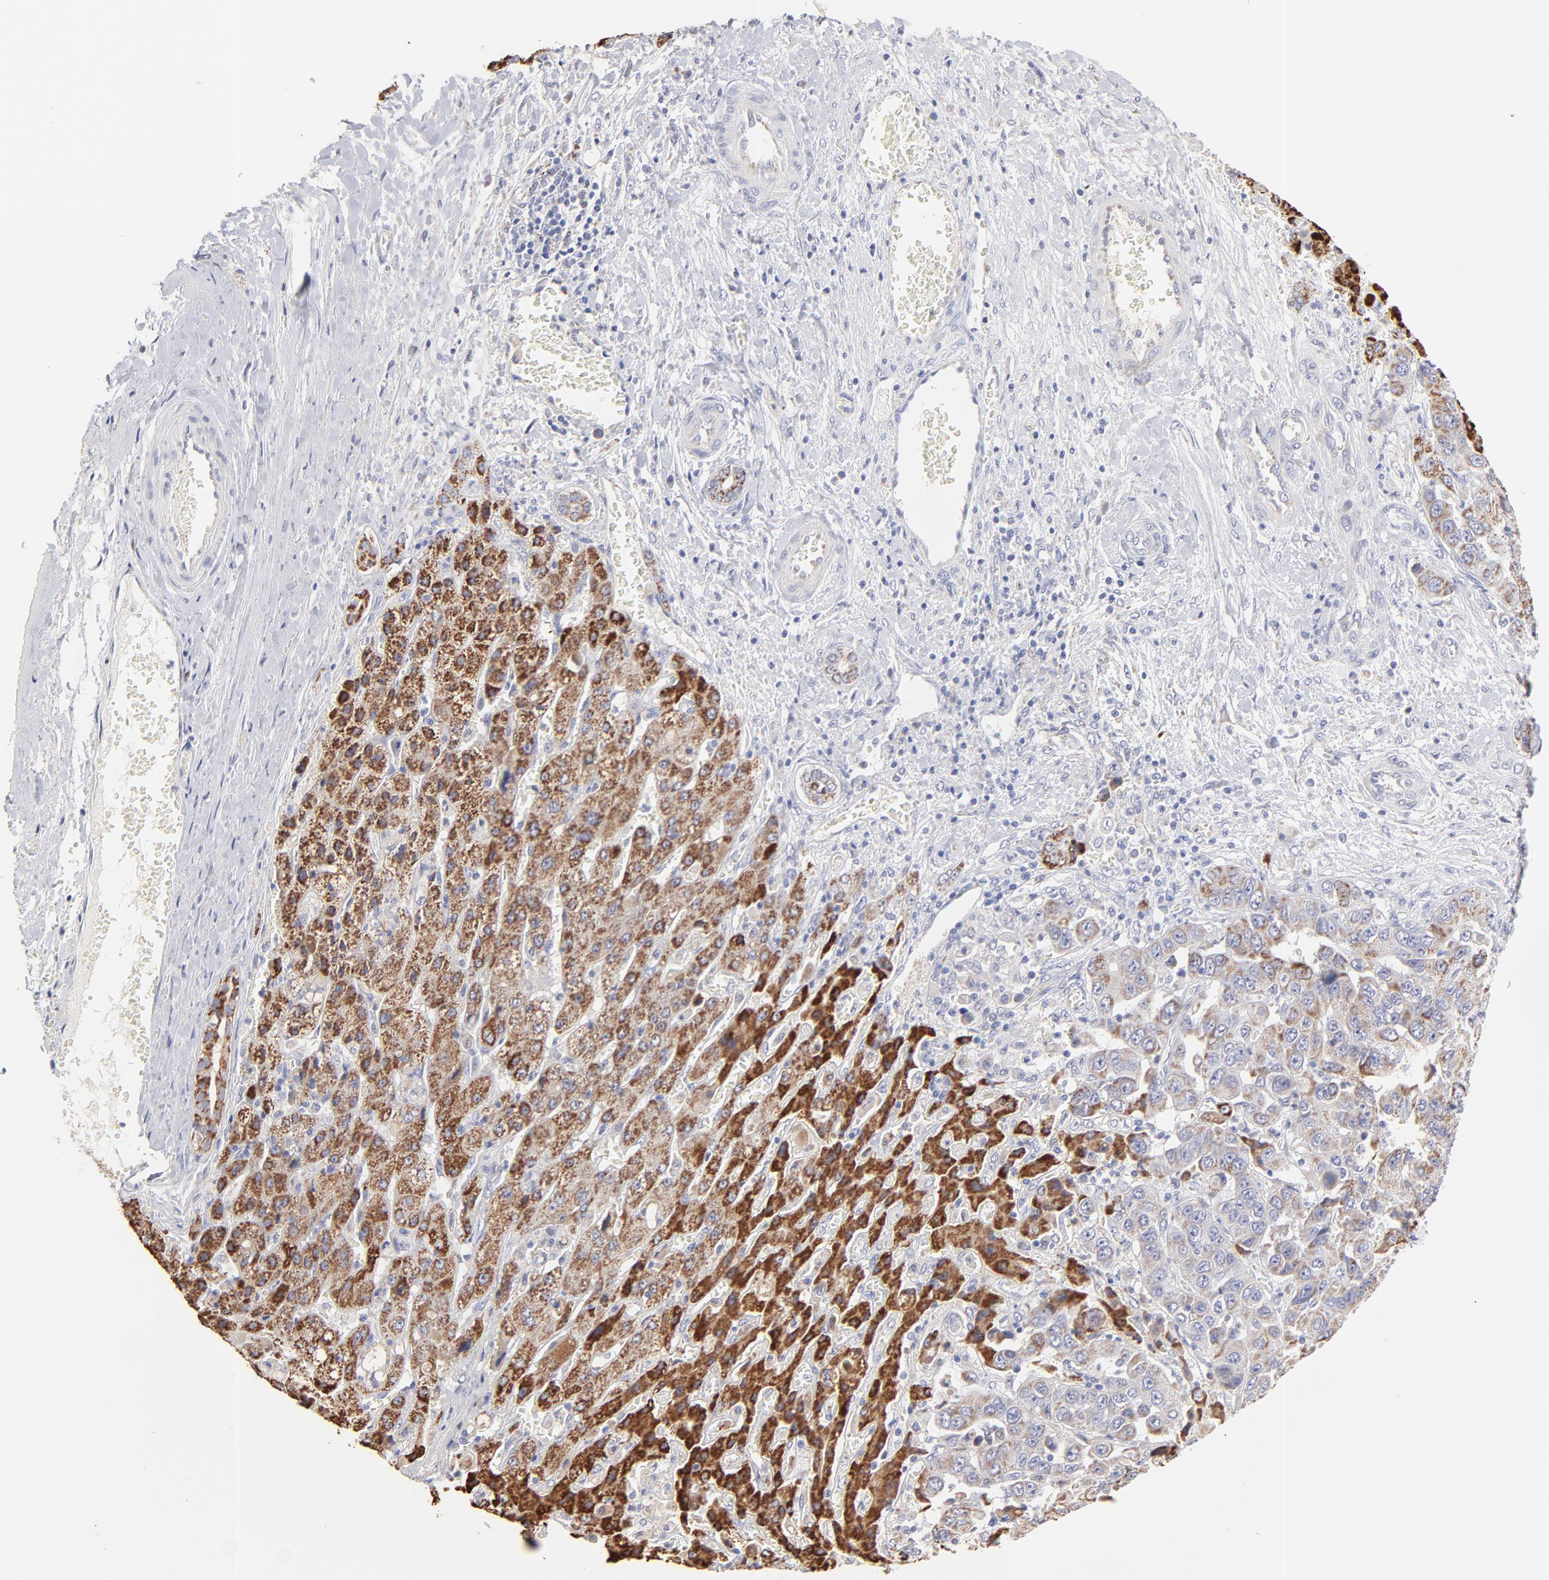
{"staining": {"intensity": "weak", "quantity": ">75%", "location": "cytoplasmic/membranous"}, "tissue": "liver cancer", "cell_type": "Tumor cells", "image_type": "cancer", "snomed": [{"axis": "morphology", "description": "Cholangiocarcinoma"}, {"axis": "topography", "description": "Liver"}], "caption": "Tumor cells demonstrate low levels of weak cytoplasmic/membranous staining in approximately >75% of cells in liver cholangiocarcinoma.", "gene": "TST", "patient": {"sex": "female", "age": 52}}